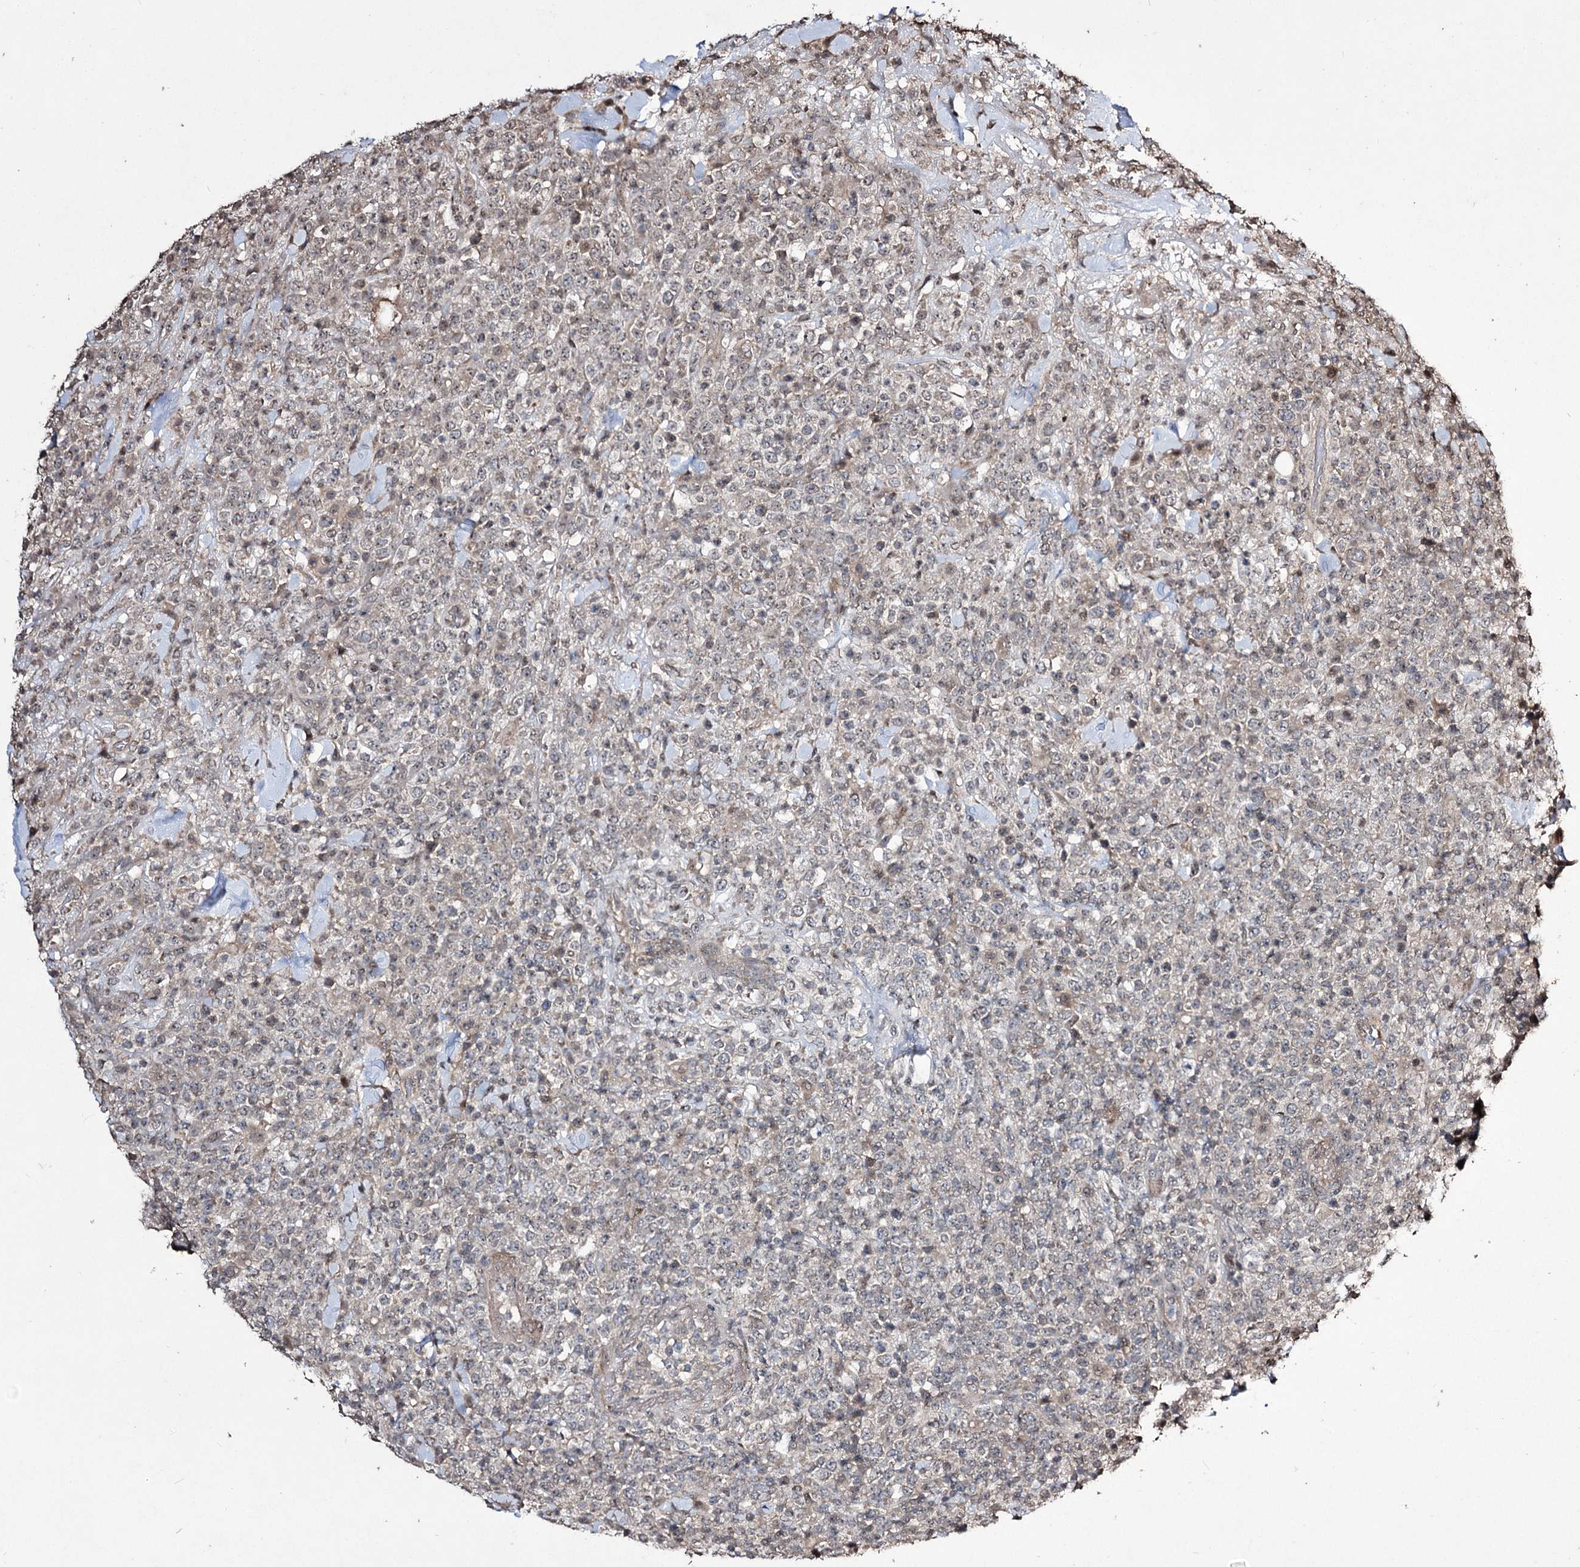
{"staining": {"intensity": "negative", "quantity": "none", "location": "none"}, "tissue": "lymphoma", "cell_type": "Tumor cells", "image_type": "cancer", "snomed": [{"axis": "morphology", "description": "Malignant lymphoma, non-Hodgkin's type, High grade"}, {"axis": "topography", "description": "Colon"}], "caption": "Protein analysis of high-grade malignant lymphoma, non-Hodgkin's type shows no significant positivity in tumor cells.", "gene": "CPNE8", "patient": {"sex": "female", "age": 53}}